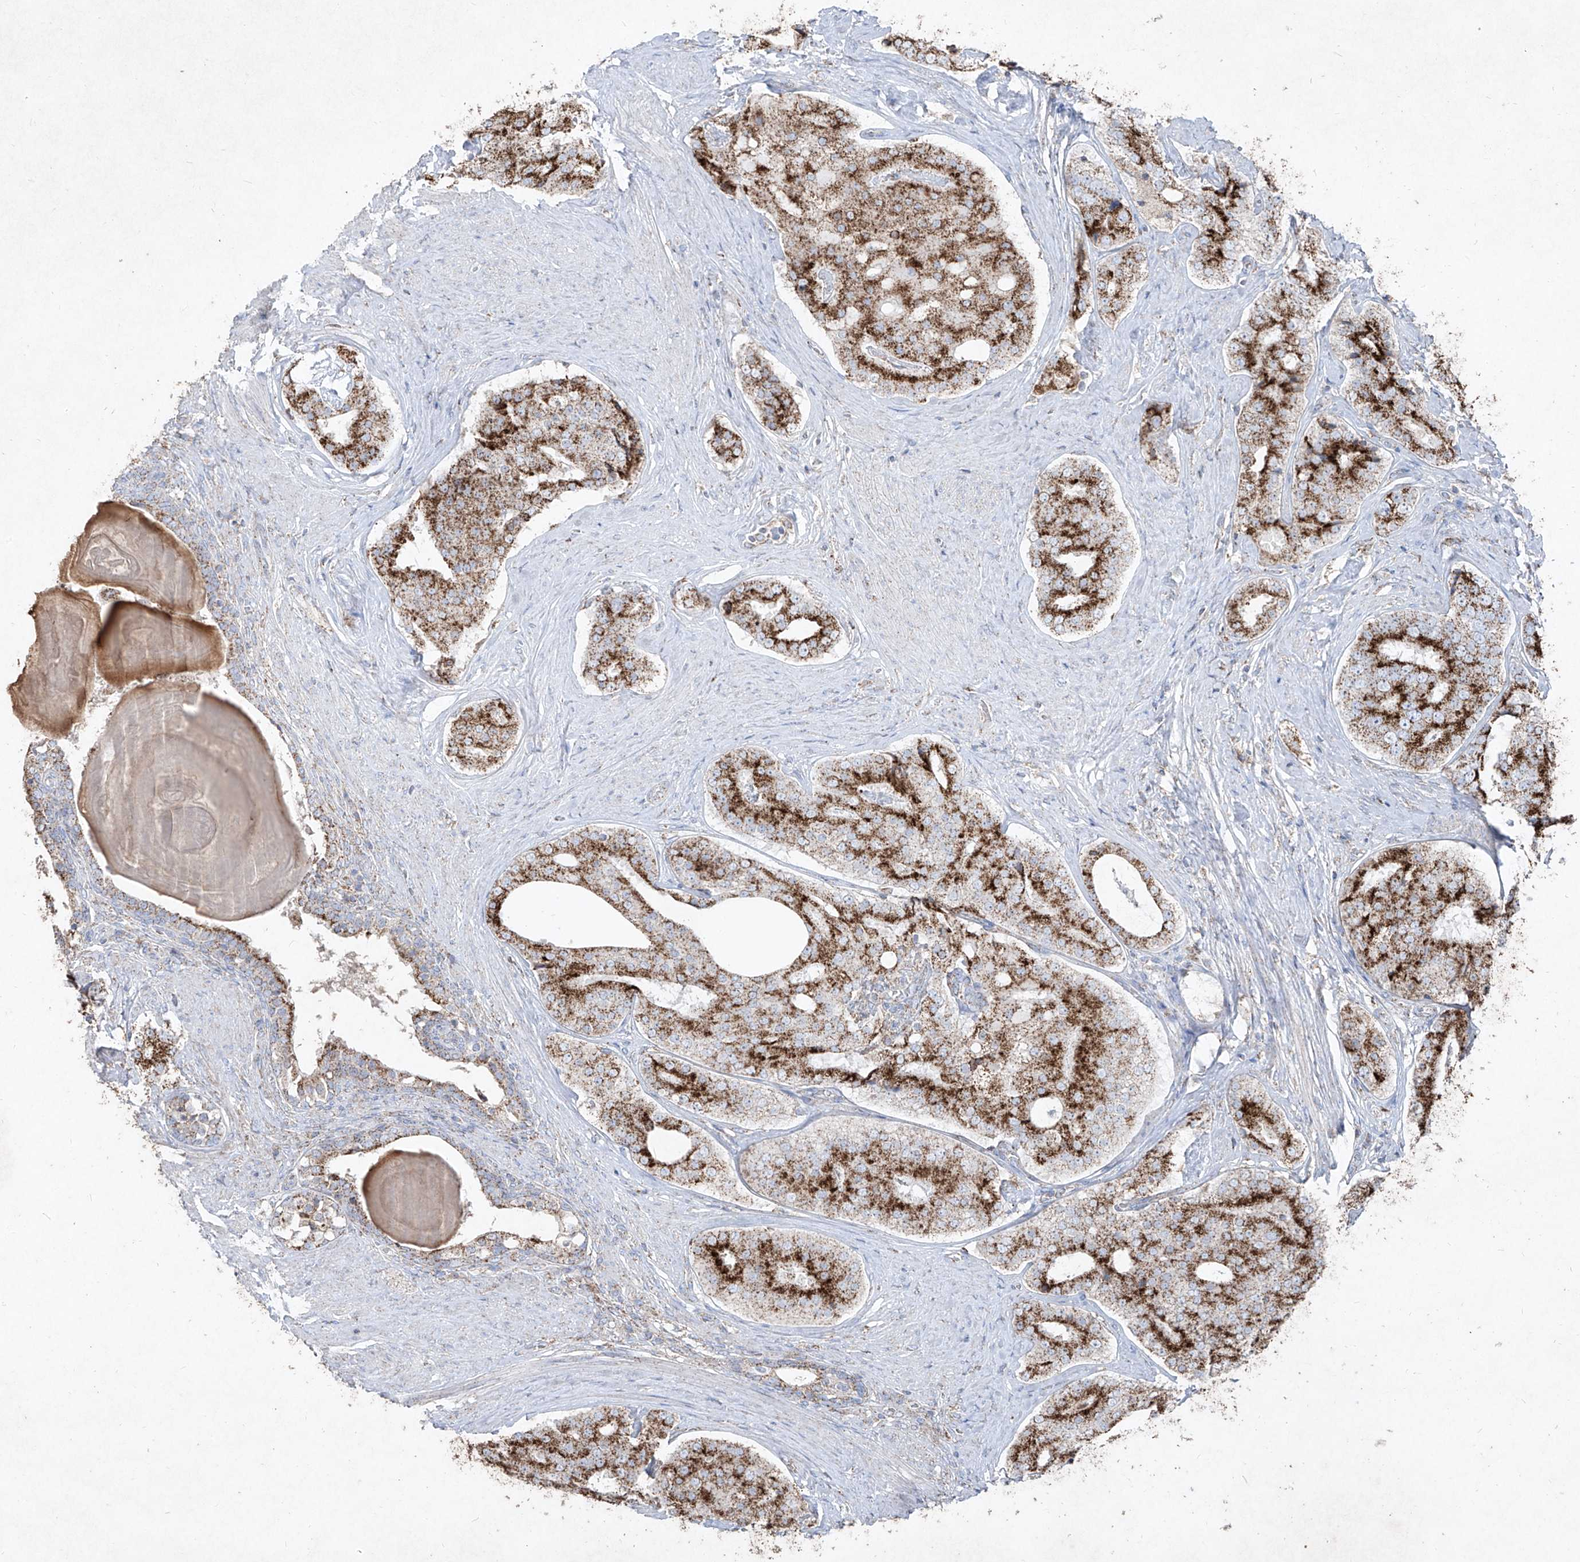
{"staining": {"intensity": "strong", "quantity": ">75%", "location": "cytoplasmic/membranous"}, "tissue": "prostate cancer", "cell_type": "Tumor cells", "image_type": "cancer", "snomed": [{"axis": "morphology", "description": "Adenocarcinoma, High grade"}, {"axis": "topography", "description": "Prostate"}], "caption": "Immunohistochemical staining of human adenocarcinoma (high-grade) (prostate) shows high levels of strong cytoplasmic/membranous protein positivity in about >75% of tumor cells.", "gene": "ABCD3", "patient": {"sex": "male", "age": 56}}